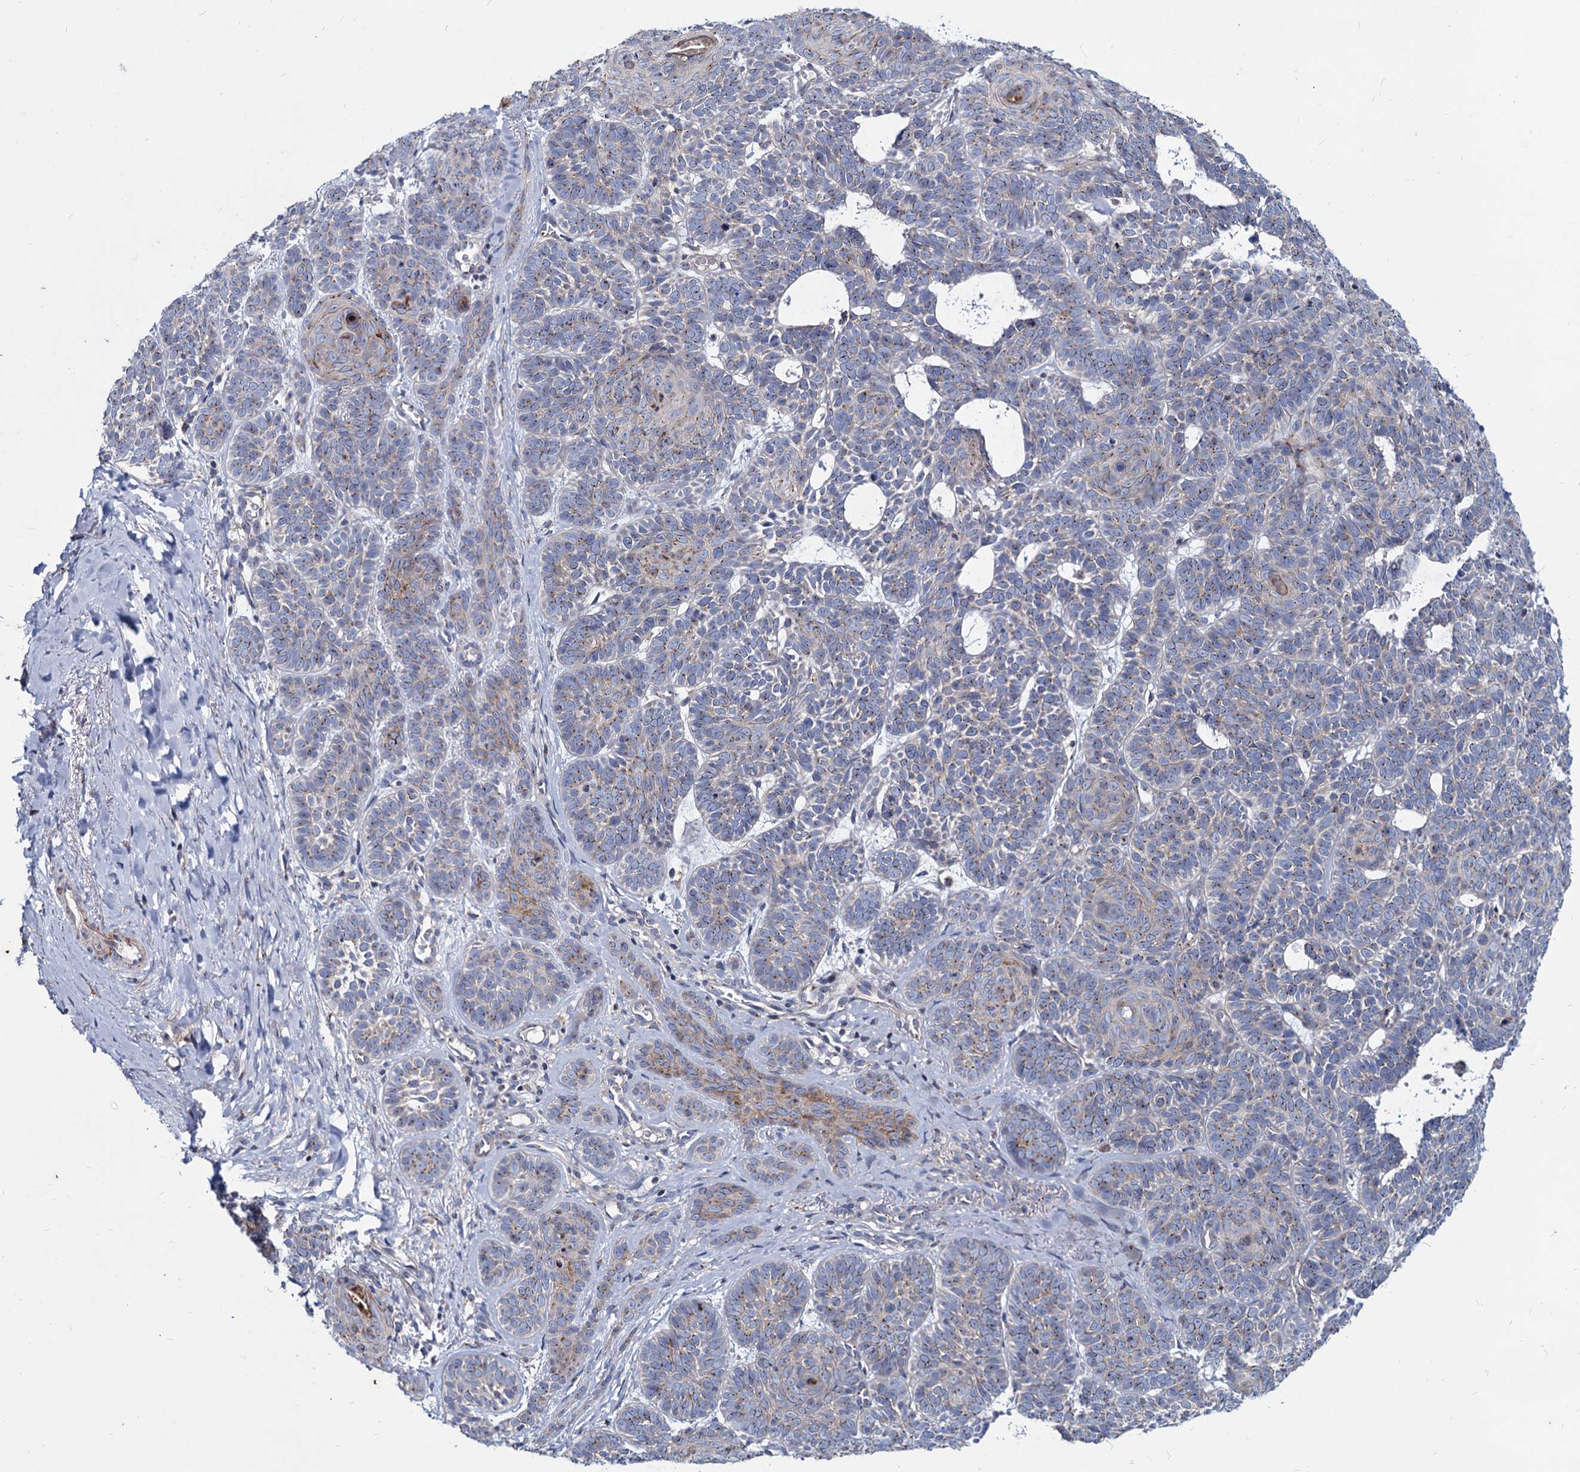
{"staining": {"intensity": "weak", "quantity": "<25%", "location": "cytoplasmic/membranous"}, "tissue": "skin cancer", "cell_type": "Tumor cells", "image_type": "cancer", "snomed": [{"axis": "morphology", "description": "Basal cell carcinoma"}, {"axis": "topography", "description": "Skin"}], "caption": "A micrograph of skin cancer stained for a protein shows no brown staining in tumor cells.", "gene": "AGBL4", "patient": {"sex": "male", "age": 85}}